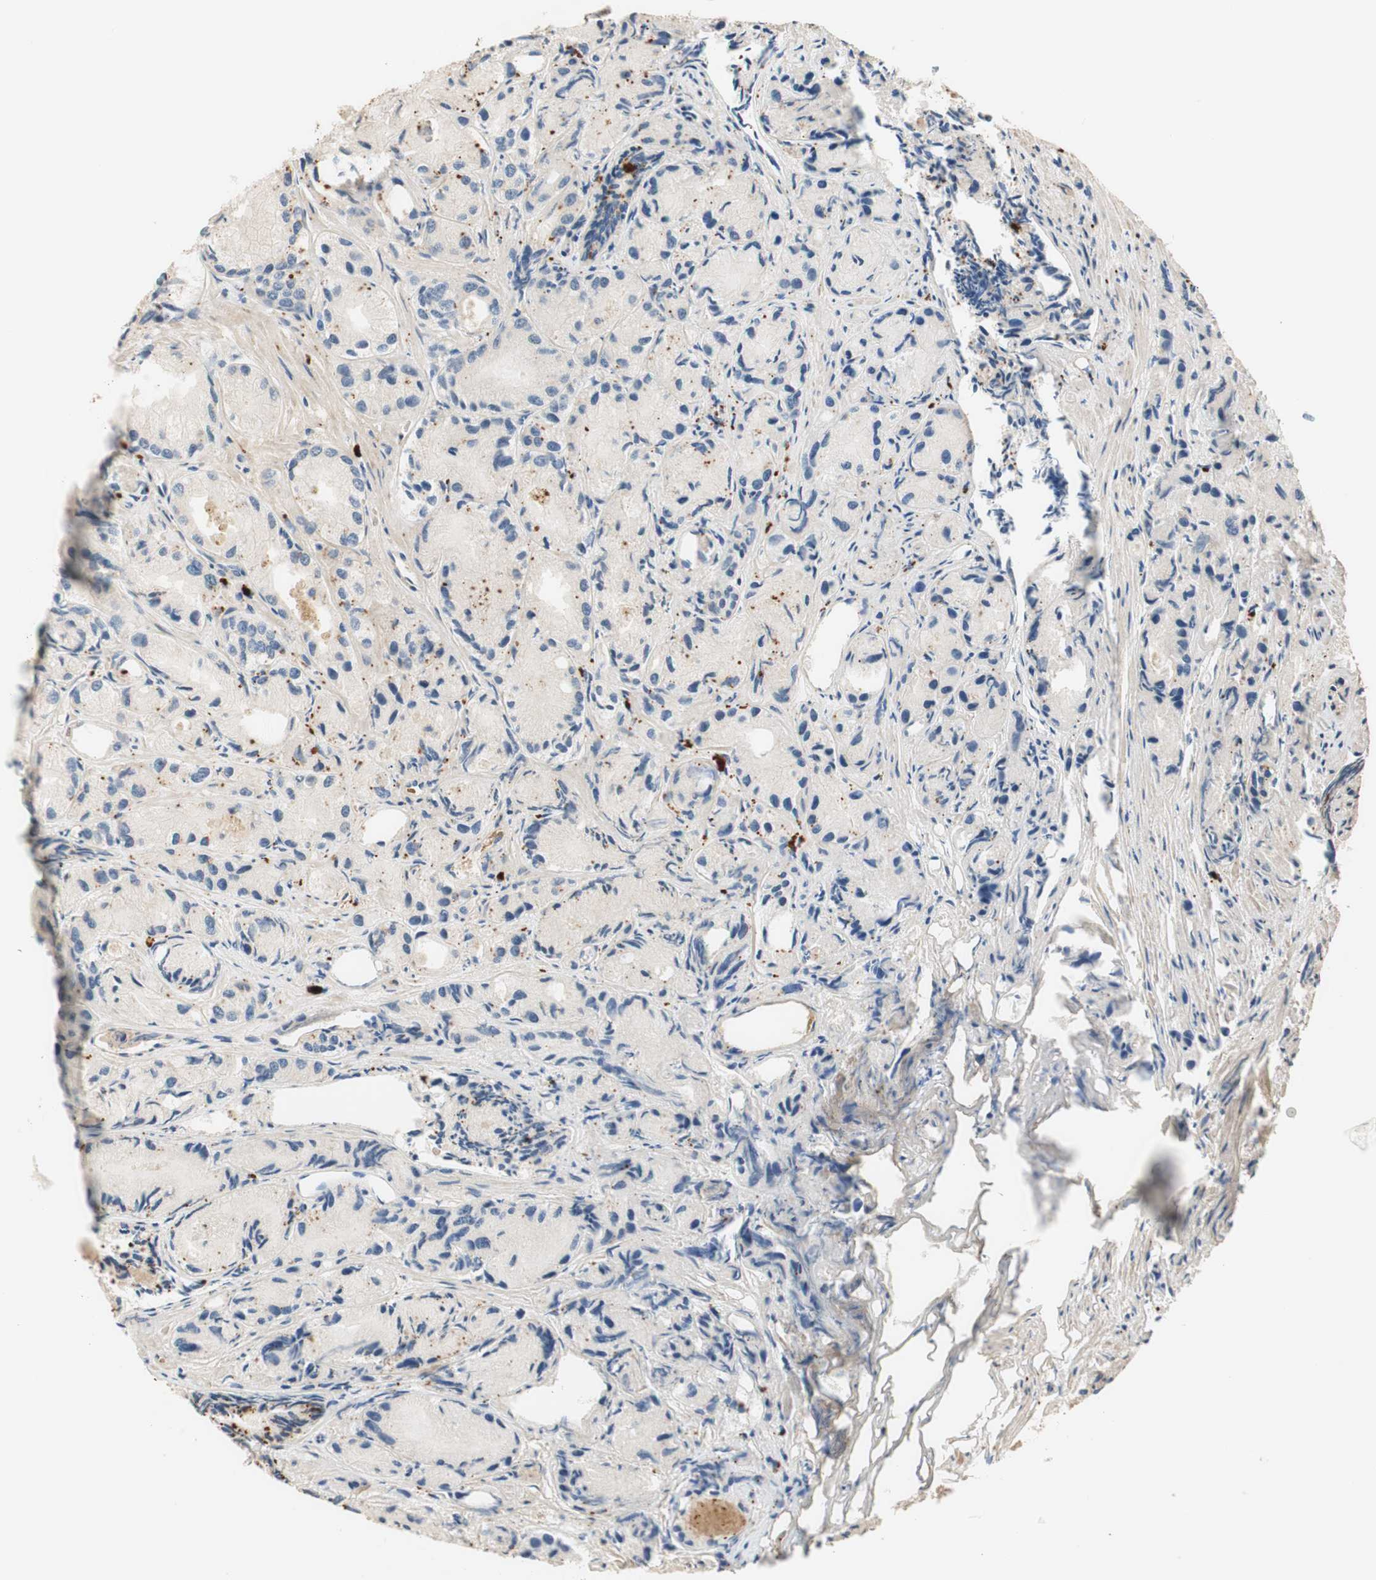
{"staining": {"intensity": "weak", "quantity": ">75%", "location": "cytoplasmic/membranous"}, "tissue": "prostate cancer", "cell_type": "Tumor cells", "image_type": "cancer", "snomed": [{"axis": "morphology", "description": "Adenocarcinoma, Low grade"}, {"axis": "topography", "description": "Prostate"}], "caption": "This histopathology image demonstrates immunohistochemistry staining of human prostate adenocarcinoma (low-grade), with low weak cytoplasmic/membranous staining in approximately >75% of tumor cells.", "gene": "PTPN21", "patient": {"sex": "male", "age": 72}}